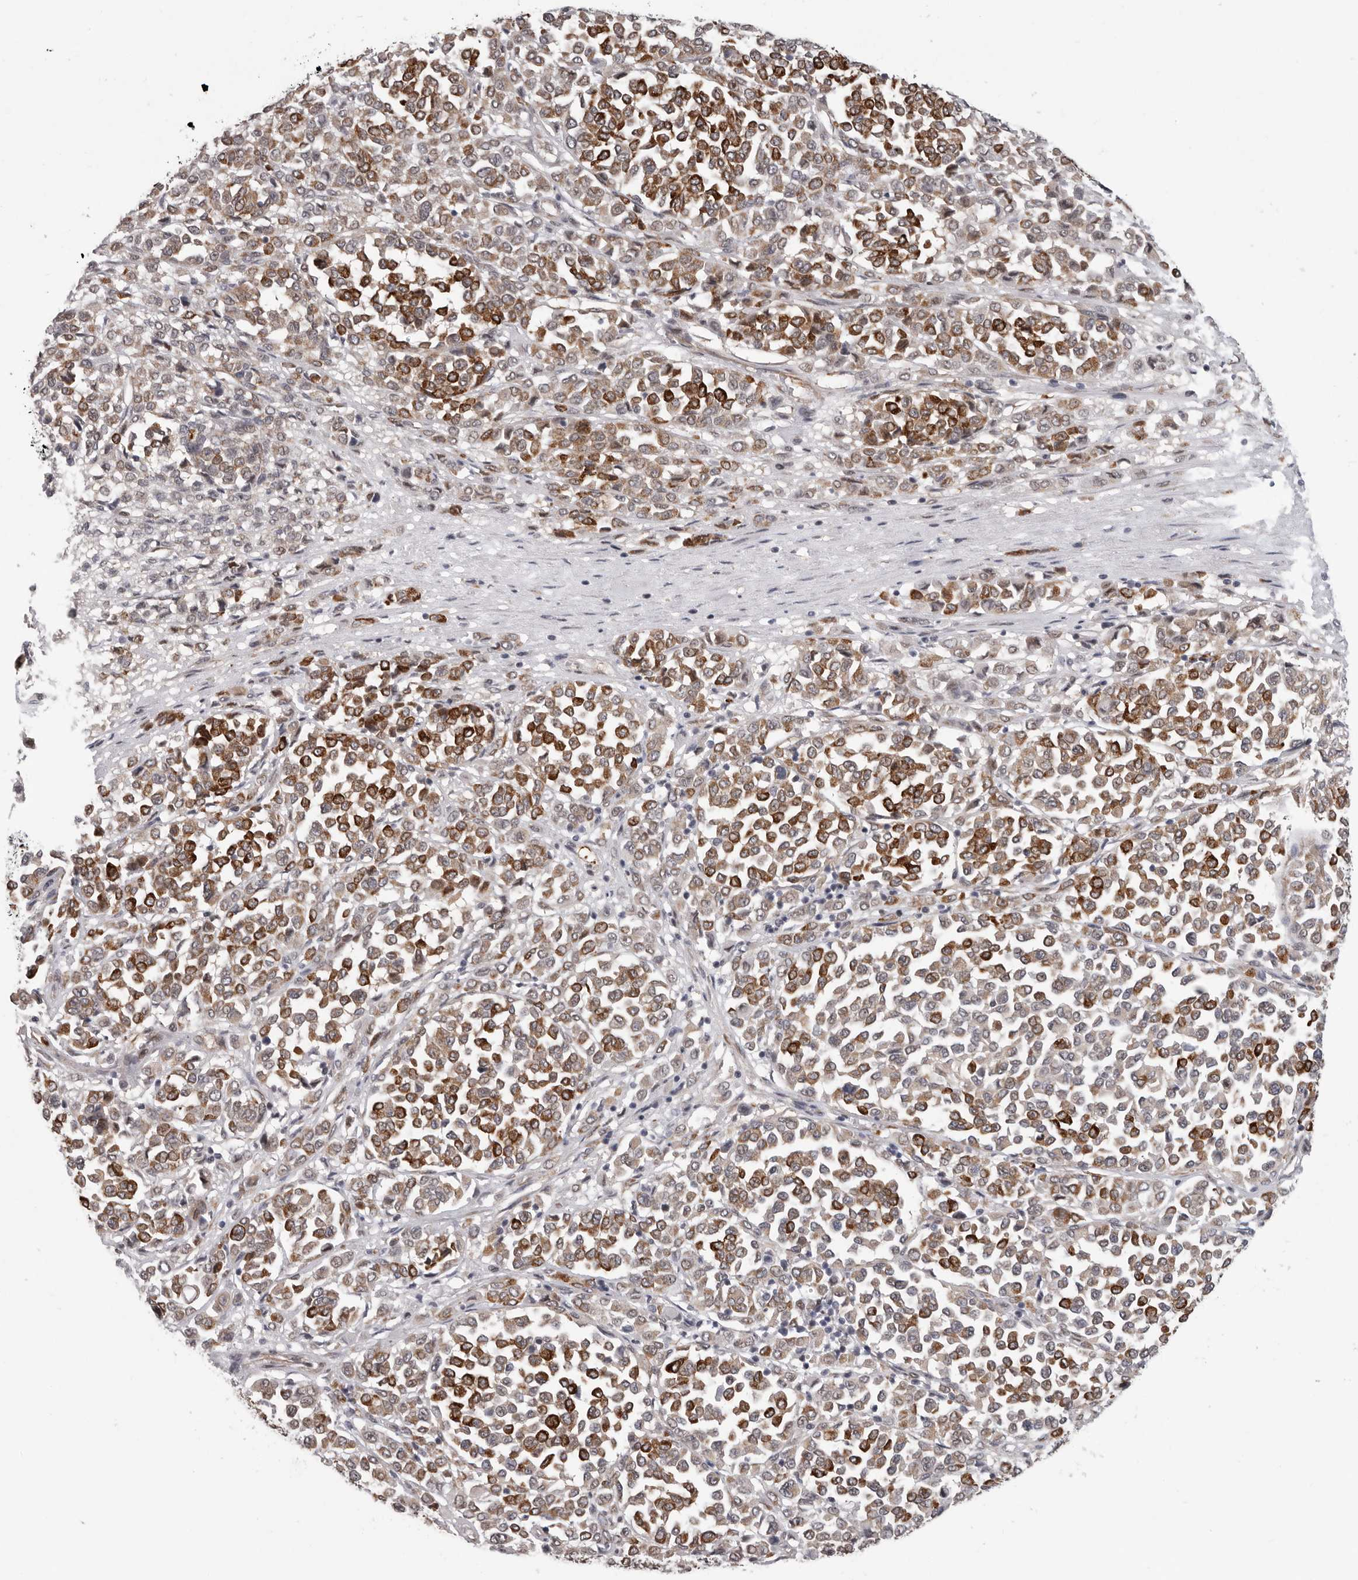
{"staining": {"intensity": "moderate", "quantity": ">75%", "location": "cytoplasmic/membranous"}, "tissue": "melanoma", "cell_type": "Tumor cells", "image_type": "cancer", "snomed": [{"axis": "morphology", "description": "Malignant melanoma, Metastatic site"}, {"axis": "topography", "description": "Pancreas"}], "caption": "Immunohistochemistry of human melanoma shows medium levels of moderate cytoplasmic/membranous staining in approximately >75% of tumor cells. (DAB = brown stain, brightfield microscopy at high magnification).", "gene": "RALGPS2", "patient": {"sex": "female", "age": 30}}